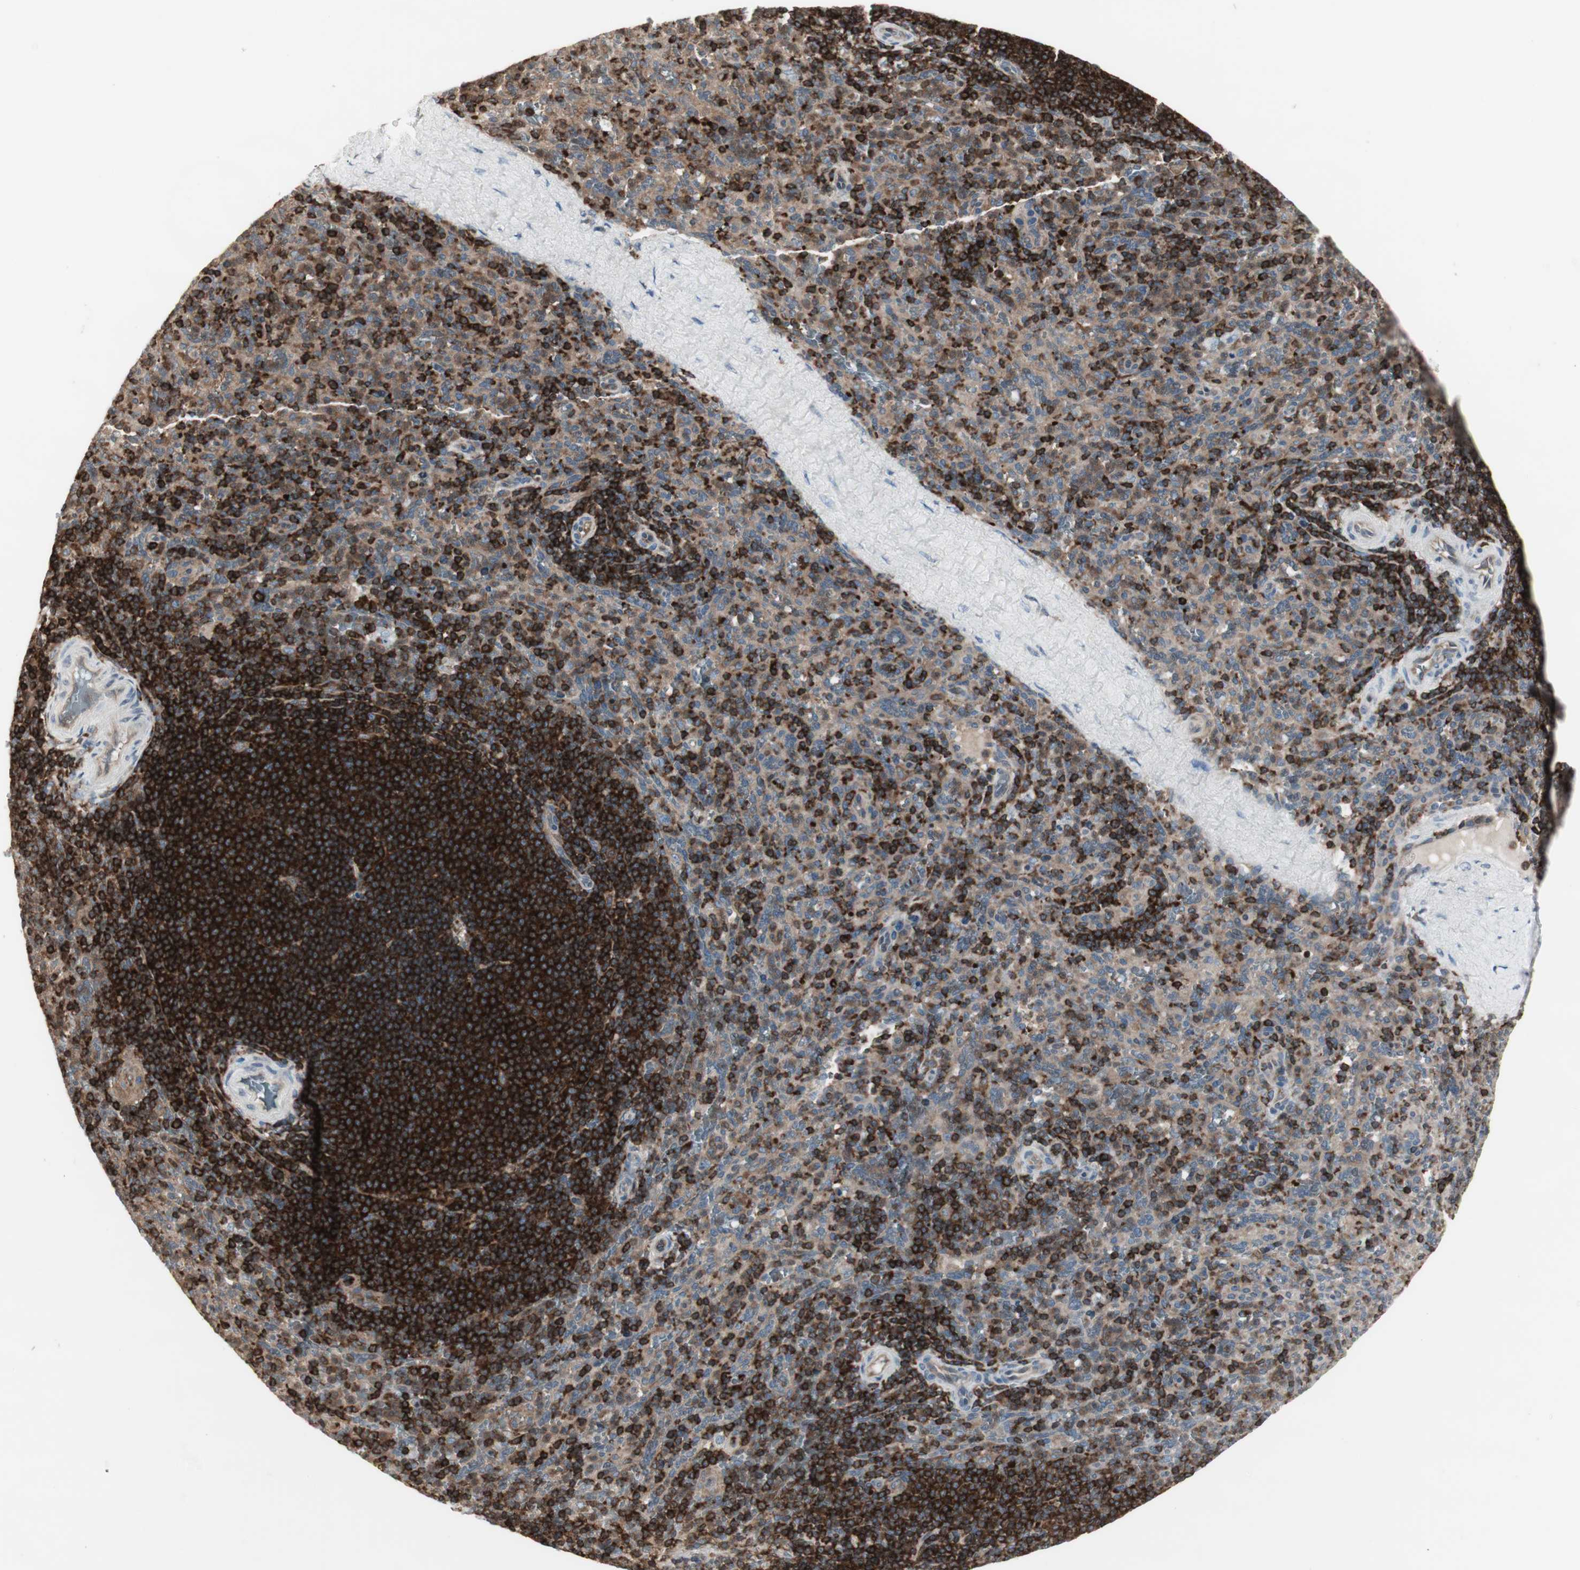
{"staining": {"intensity": "strong", "quantity": "<25%", "location": "cytoplasmic/membranous"}, "tissue": "spleen", "cell_type": "Cells in red pulp", "image_type": "normal", "snomed": [{"axis": "morphology", "description": "Normal tissue, NOS"}, {"axis": "topography", "description": "Spleen"}], "caption": "Protein expression analysis of unremarkable spleen shows strong cytoplasmic/membranous staining in approximately <25% of cells in red pulp. (Brightfield microscopy of DAB IHC at high magnification).", "gene": "ARHGEF1", "patient": {"sex": "male", "age": 36}}